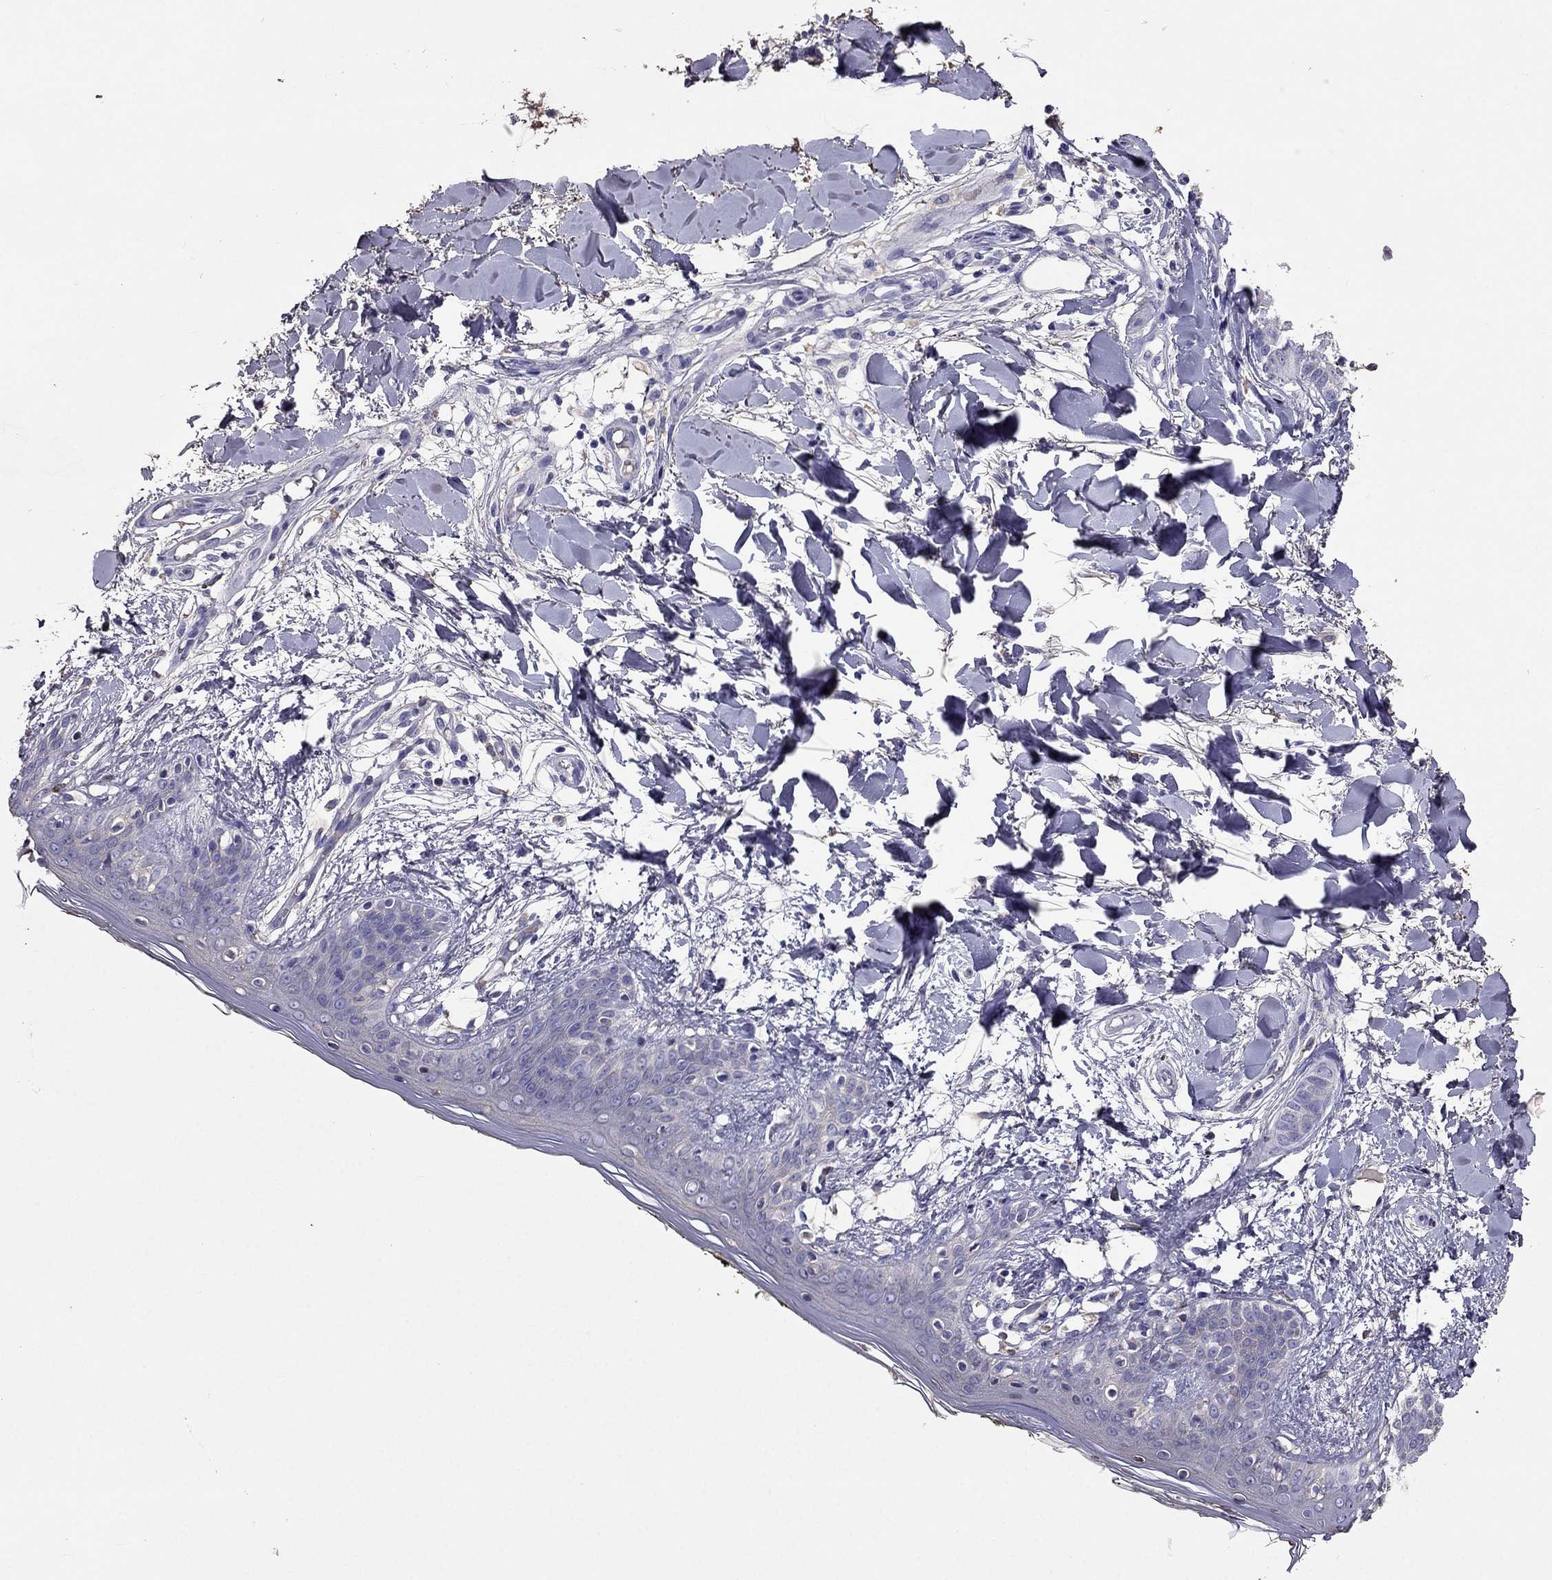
{"staining": {"intensity": "negative", "quantity": "none", "location": "none"}, "tissue": "skin", "cell_type": "Fibroblasts", "image_type": "normal", "snomed": [{"axis": "morphology", "description": "Normal tissue, NOS"}, {"axis": "topography", "description": "Skin"}], "caption": "Fibroblasts are negative for protein expression in benign human skin. (Stains: DAB (3,3'-diaminobenzidine) immunohistochemistry with hematoxylin counter stain, Microscopy: brightfield microscopy at high magnification).", "gene": "TBC1D21", "patient": {"sex": "female", "age": 34}}